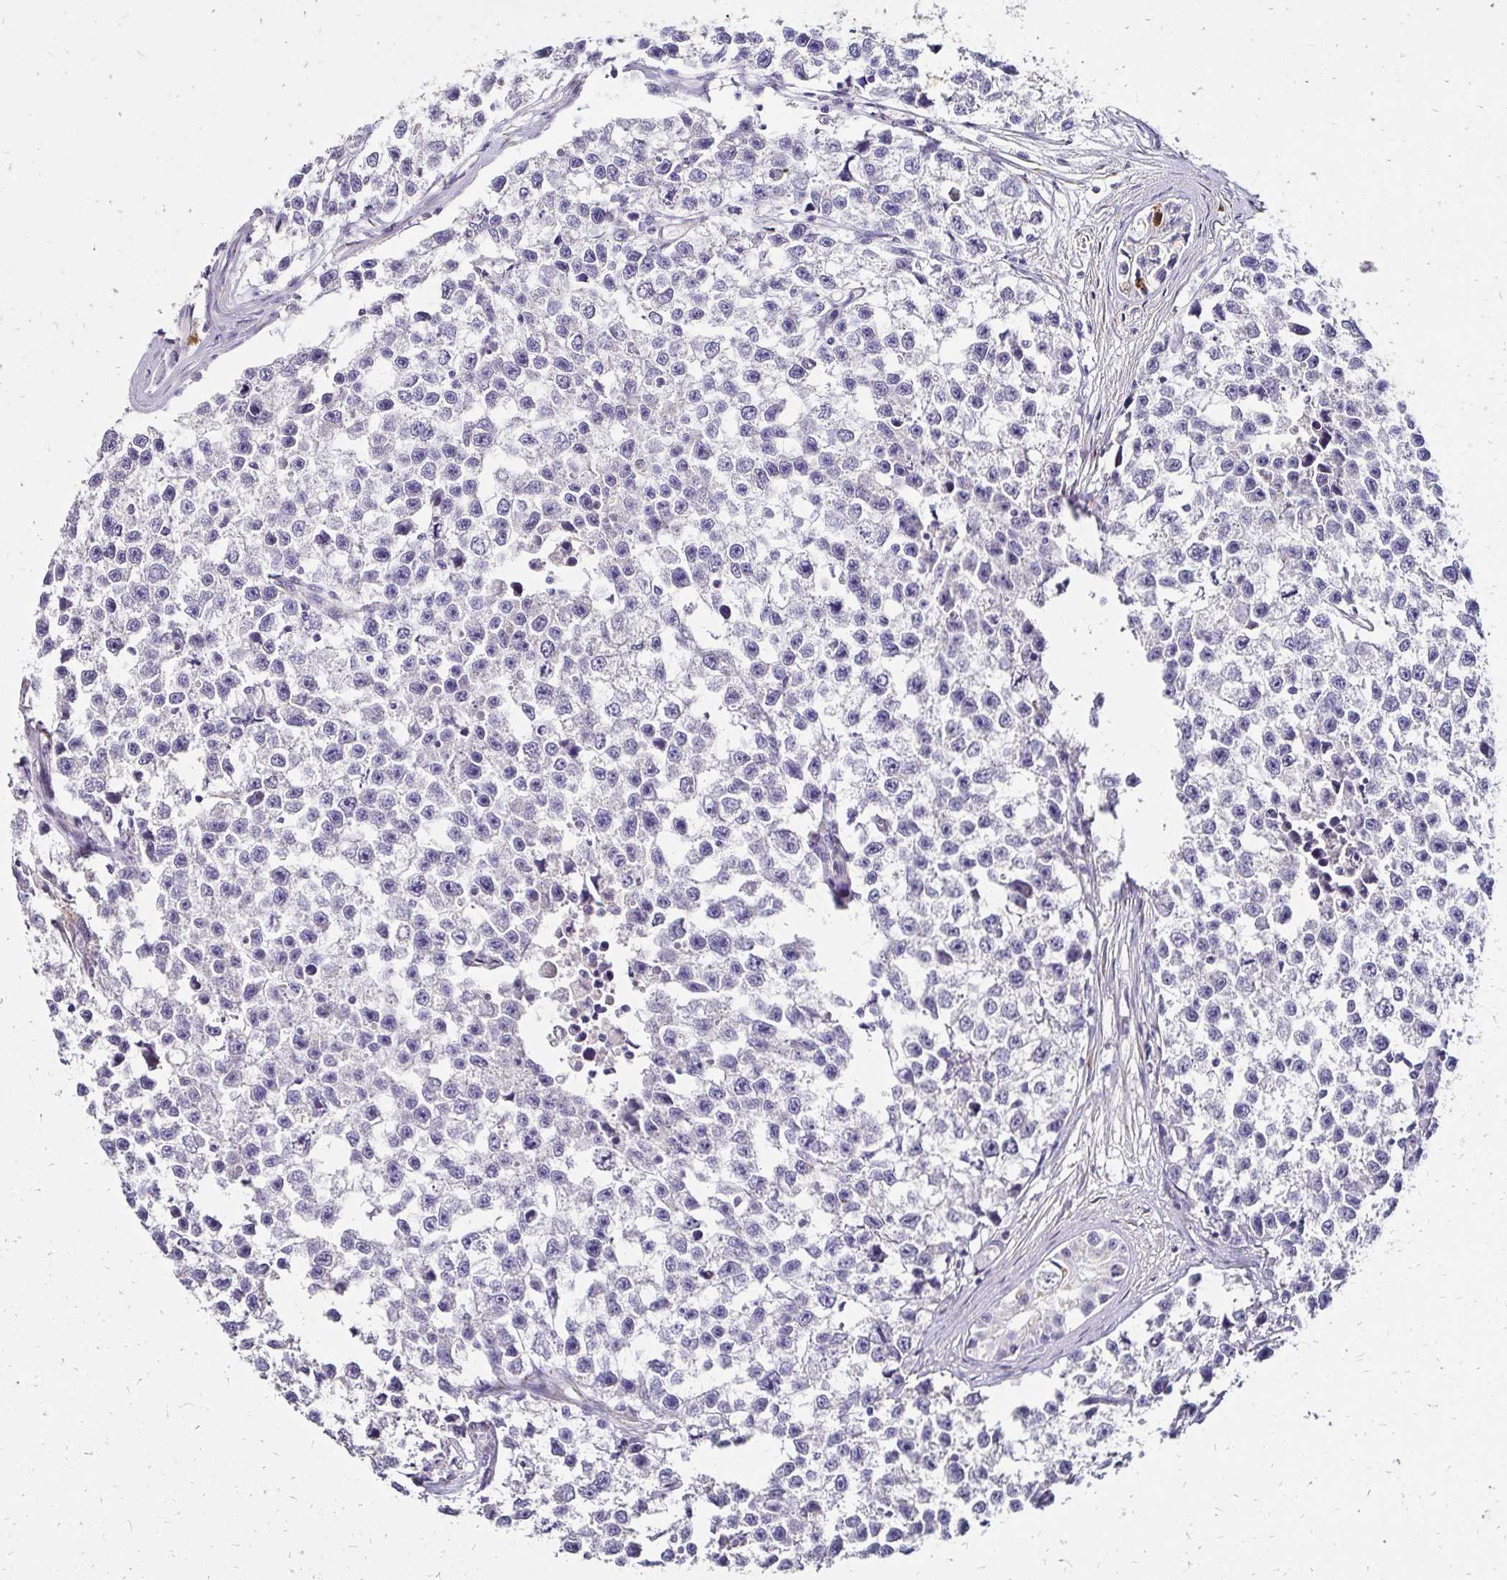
{"staining": {"intensity": "negative", "quantity": "none", "location": "none"}, "tissue": "testis cancer", "cell_type": "Tumor cells", "image_type": "cancer", "snomed": [{"axis": "morphology", "description": "Seminoma, NOS"}, {"axis": "topography", "description": "Testis"}], "caption": "A photomicrograph of human testis cancer (seminoma) is negative for staining in tumor cells. Nuclei are stained in blue.", "gene": "PRIMA1", "patient": {"sex": "male", "age": 26}}